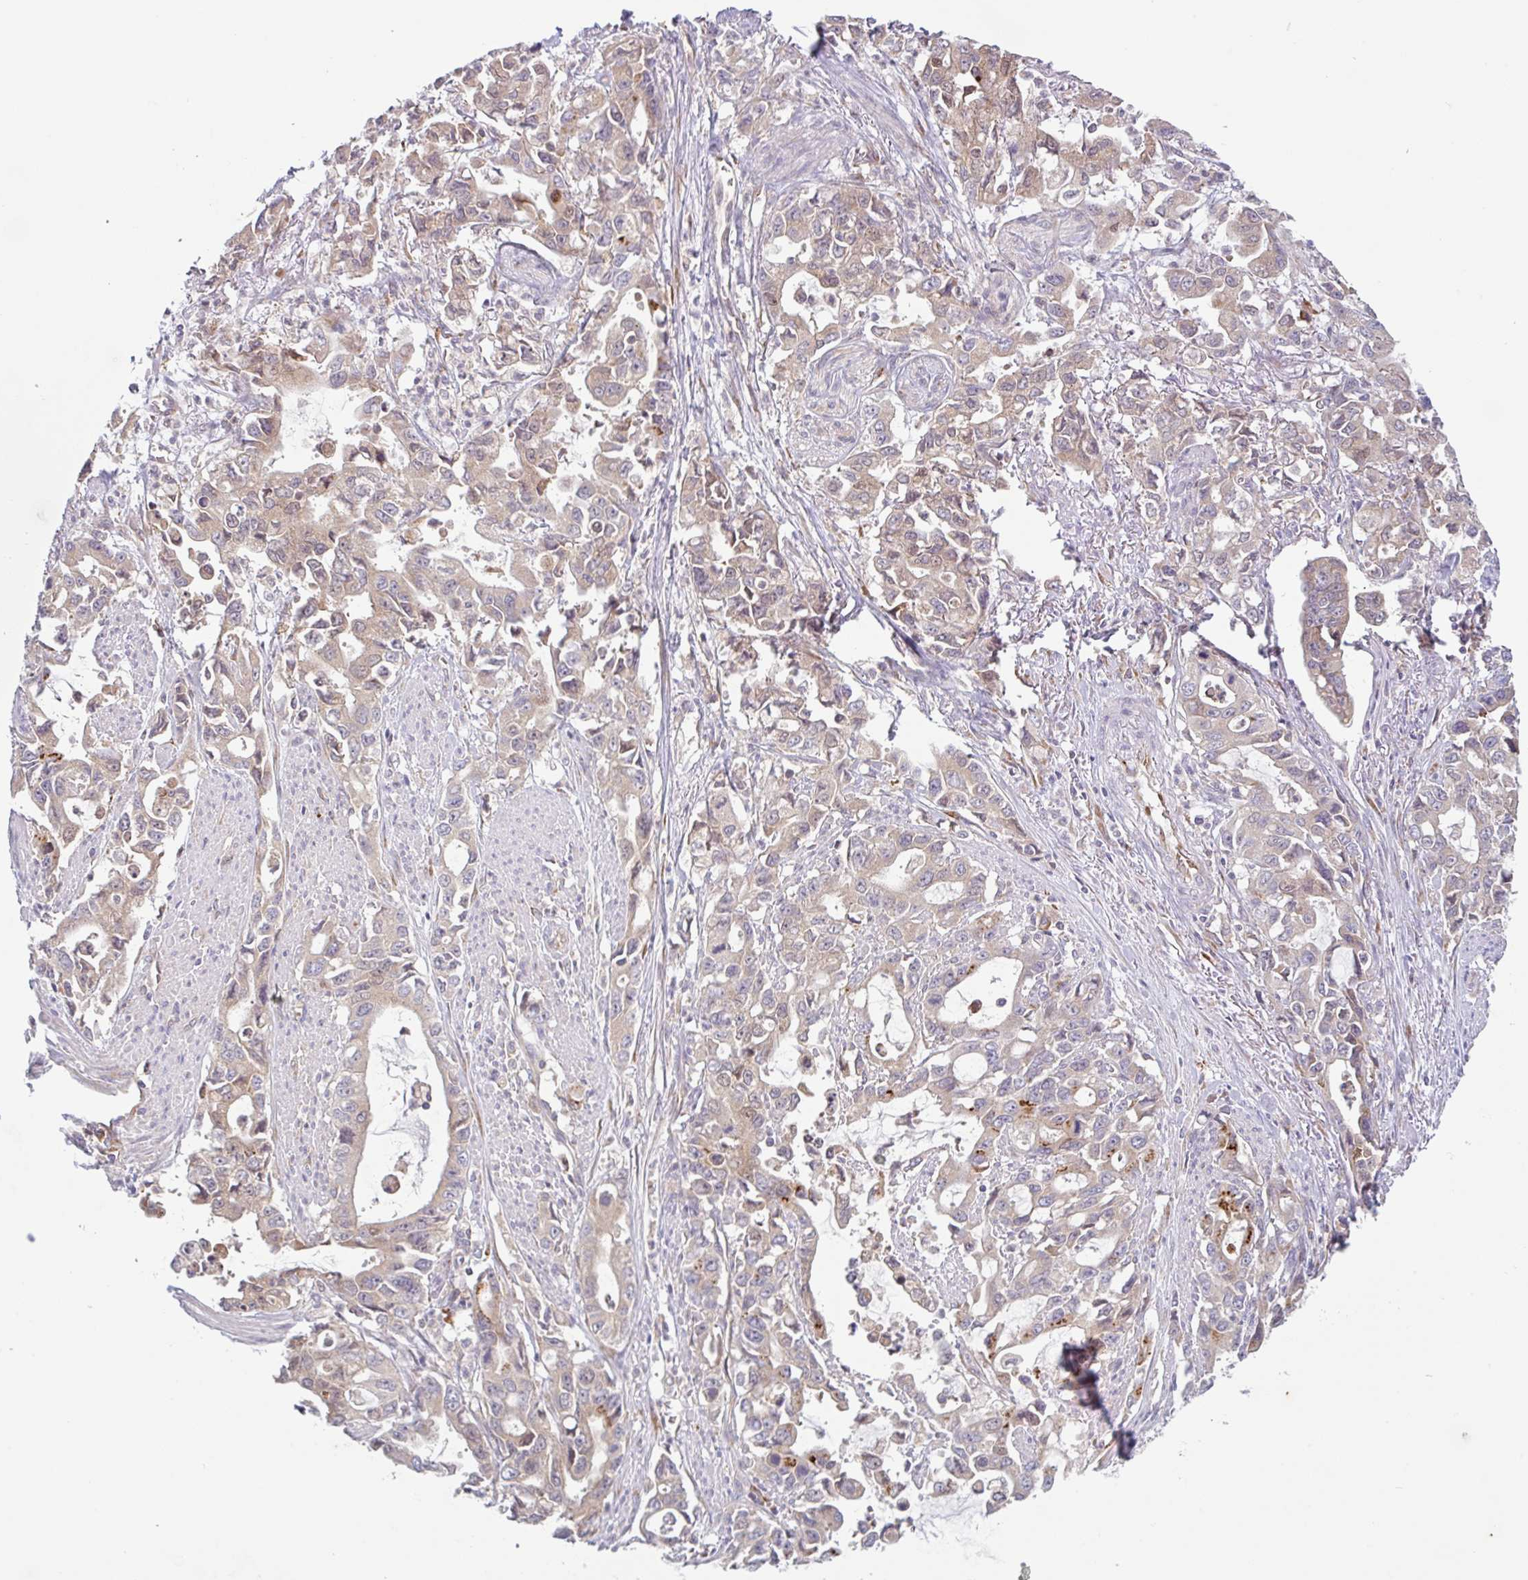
{"staining": {"intensity": "weak", "quantity": "25%-75%", "location": "cytoplasmic/membranous"}, "tissue": "stomach cancer", "cell_type": "Tumor cells", "image_type": "cancer", "snomed": [{"axis": "morphology", "description": "Adenocarcinoma, NOS"}, {"axis": "topography", "description": "Stomach, upper"}], "caption": "High-power microscopy captured an immunohistochemistry (IHC) micrograph of adenocarcinoma (stomach), revealing weak cytoplasmic/membranous positivity in approximately 25%-75% of tumor cells.", "gene": "RIT1", "patient": {"sex": "male", "age": 85}}